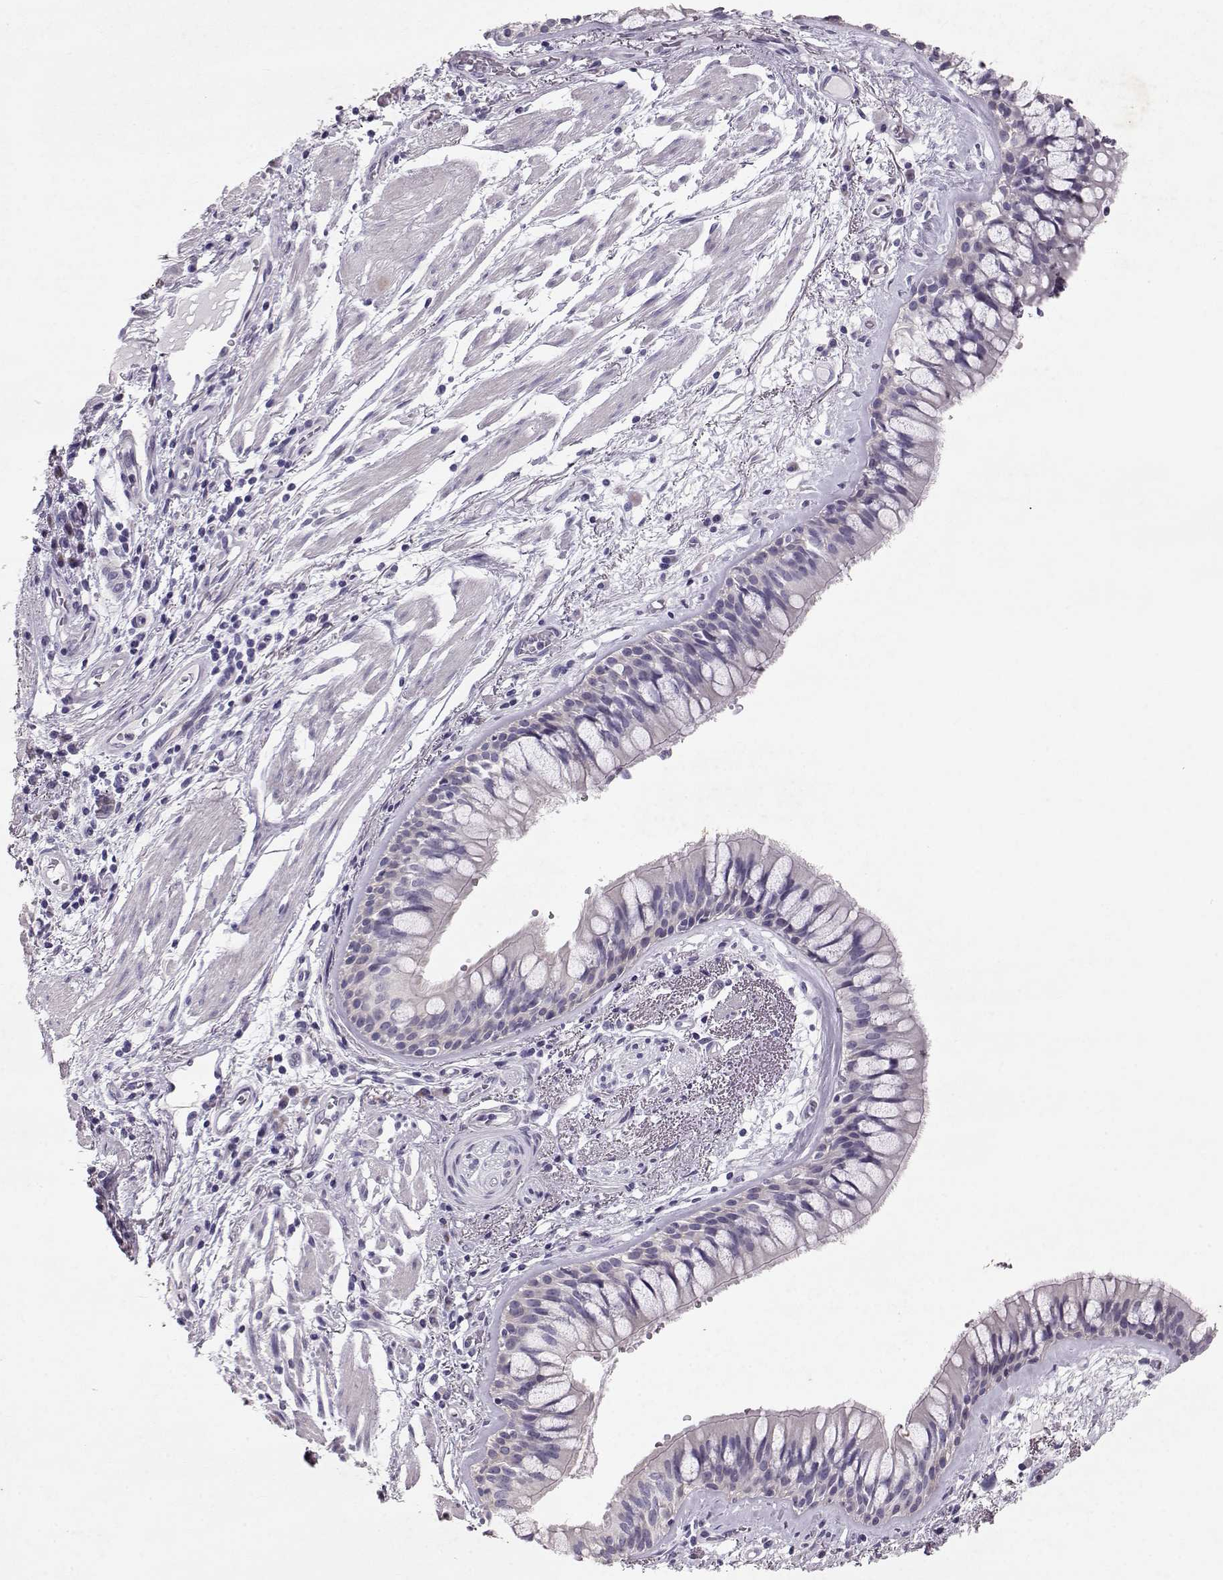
{"staining": {"intensity": "negative", "quantity": "none", "location": "none"}, "tissue": "bronchus", "cell_type": "Respiratory epithelial cells", "image_type": "normal", "snomed": [{"axis": "morphology", "description": "Normal tissue, NOS"}, {"axis": "topography", "description": "Bronchus"}, {"axis": "topography", "description": "Lung"}], "caption": "Immunohistochemistry (IHC) photomicrograph of benign bronchus stained for a protein (brown), which reveals no expression in respiratory epithelial cells.", "gene": "RD3", "patient": {"sex": "female", "age": 57}}